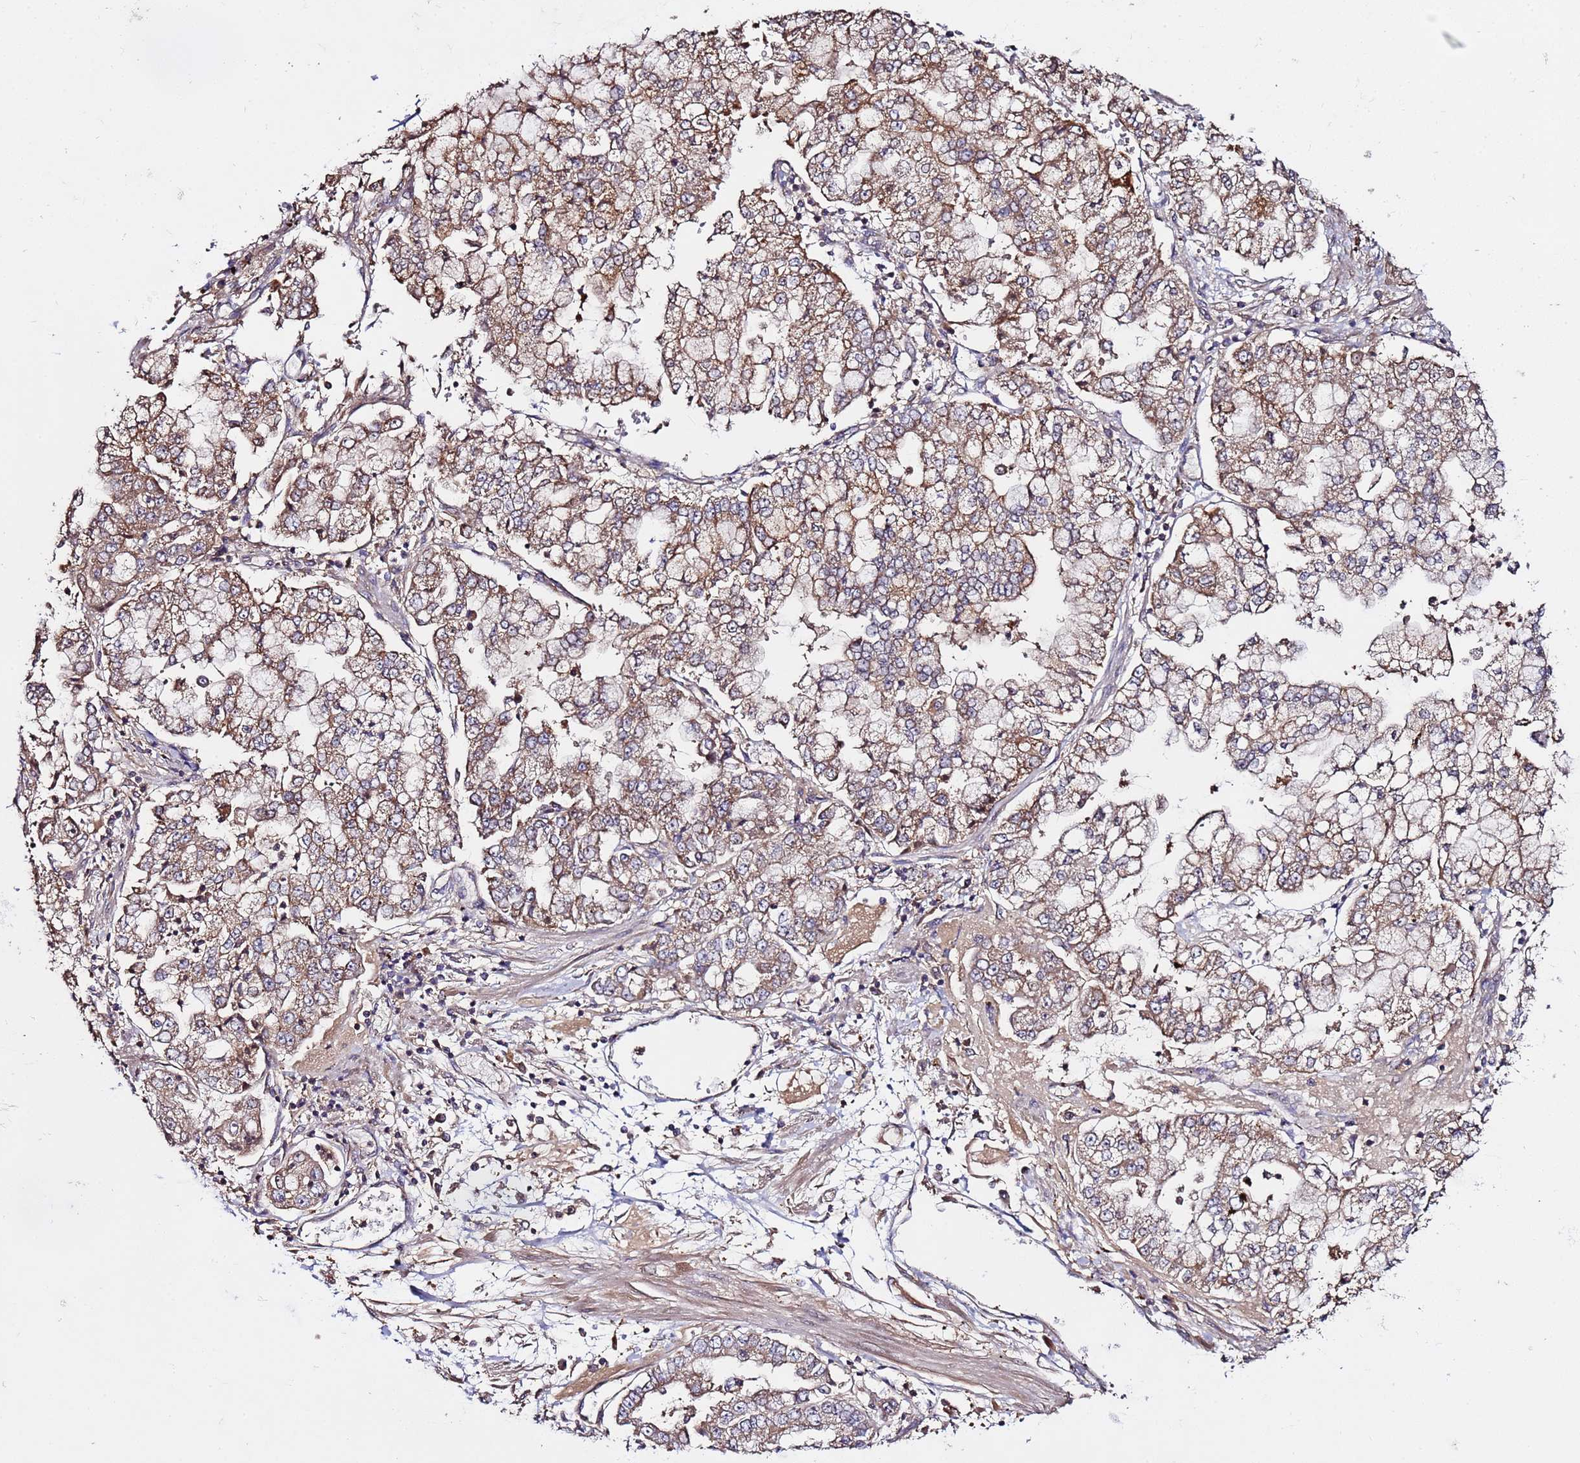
{"staining": {"intensity": "moderate", "quantity": ">75%", "location": "cytoplasmic/membranous"}, "tissue": "stomach cancer", "cell_type": "Tumor cells", "image_type": "cancer", "snomed": [{"axis": "morphology", "description": "Adenocarcinoma, NOS"}, {"axis": "topography", "description": "Stomach"}], "caption": "Stomach cancer (adenocarcinoma) tissue displays moderate cytoplasmic/membranous staining in about >75% of tumor cells (DAB (3,3'-diaminobenzidine) IHC with brightfield microscopy, high magnification).", "gene": "RPS15A", "patient": {"sex": "male", "age": 76}}